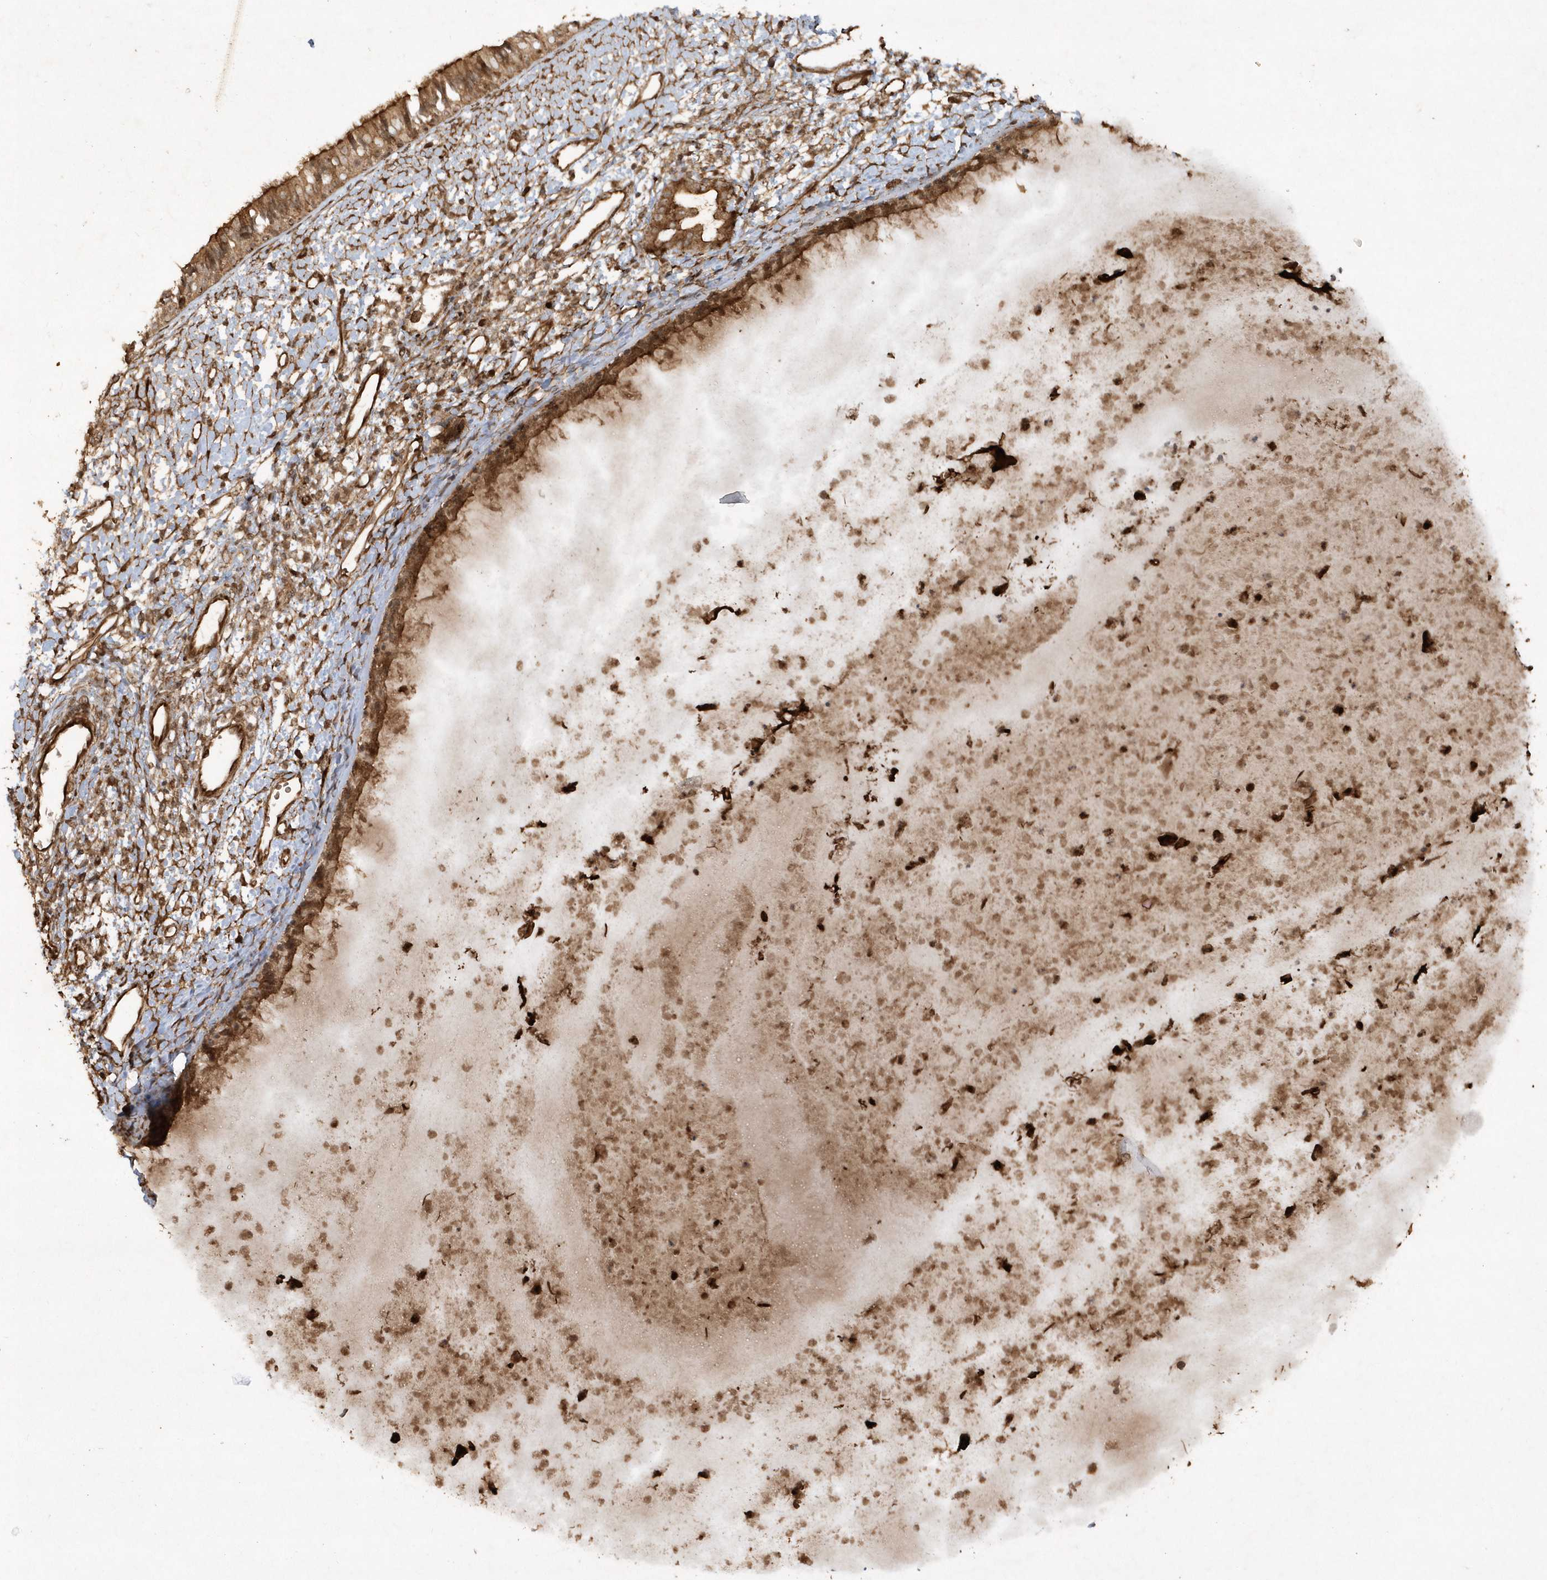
{"staining": {"intensity": "strong", "quantity": ">75%", "location": "cytoplasmic/membranous"}, "tissue": "nasopharynx", "cell_type": "Respiratory epithelial cells", "image_type": "normal", "snomed": [{"axis": "morphology", "description": "Normal tissue, NOS"}, {"axis": "topography", "description": "Nasopharynx"}], "caption": "A brown stain shows strong cytoplasmic/membranous expression of a protein in respiratory epithelial cells of benign nasopharynx.", "gene": "AVPI1", "patient": {"sex": "male", "age": 22}}